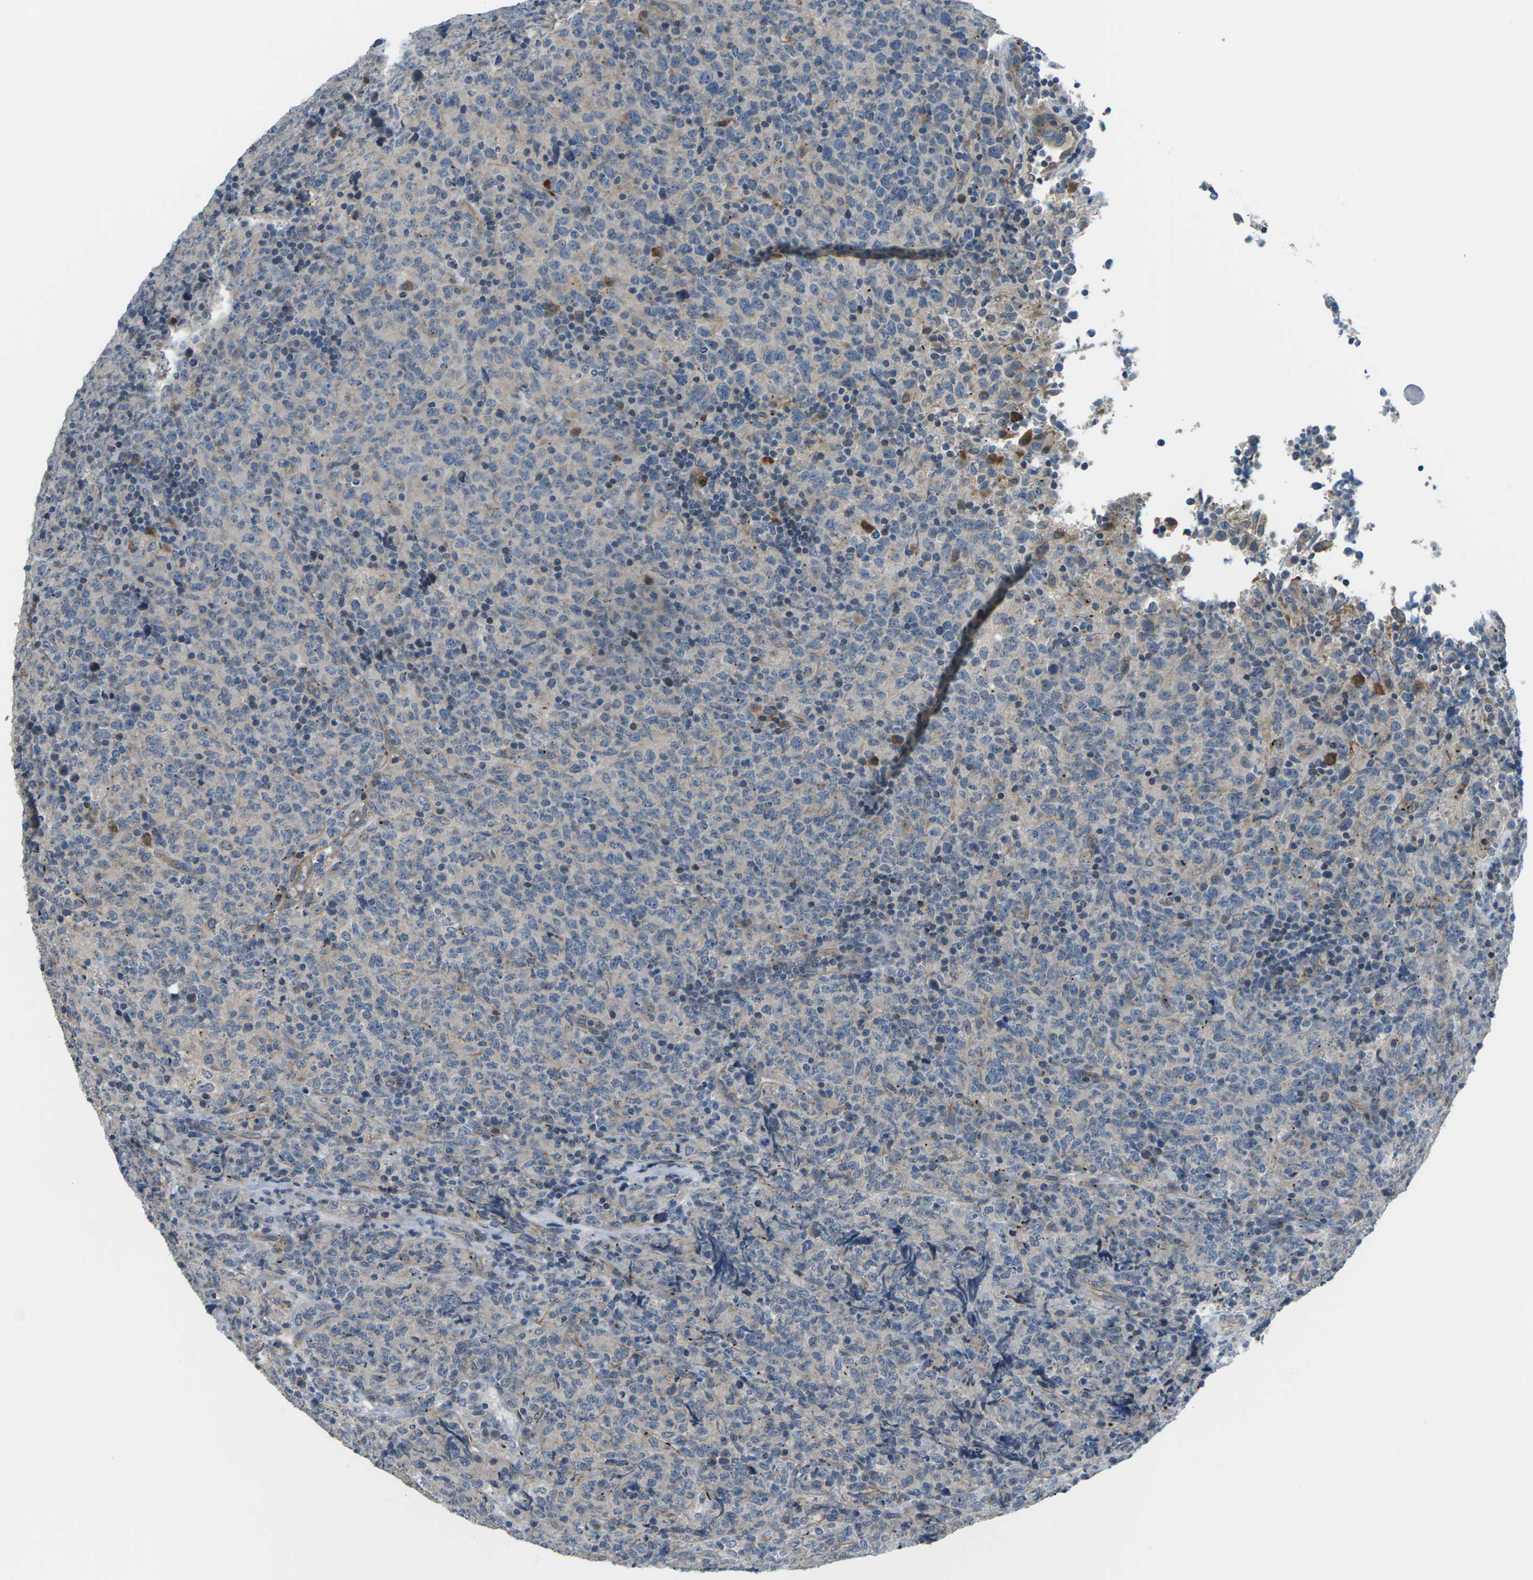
{"staining": {"intensity": "weak", "quantity": "<25%", "location": "cytoplasmic/membranous"}, "tissue": "lymphoma", "cell_type": "Tumor cells", "image_type": "cancer", "snomed": [{"axis": "morphology", "description": "Malignant lymphoma, non-Hodgkin's type, High grade"}, {"axis": "topography", "description": "Tonsil"}], "caption": "Photomicrograph shows no protein expression in tumor cells of malignant lymphoma, non-Hodgkin's type (high-grade) tissue.", "gene": "SLC13A3", "patient": {"sex": "female", "age": 36}}